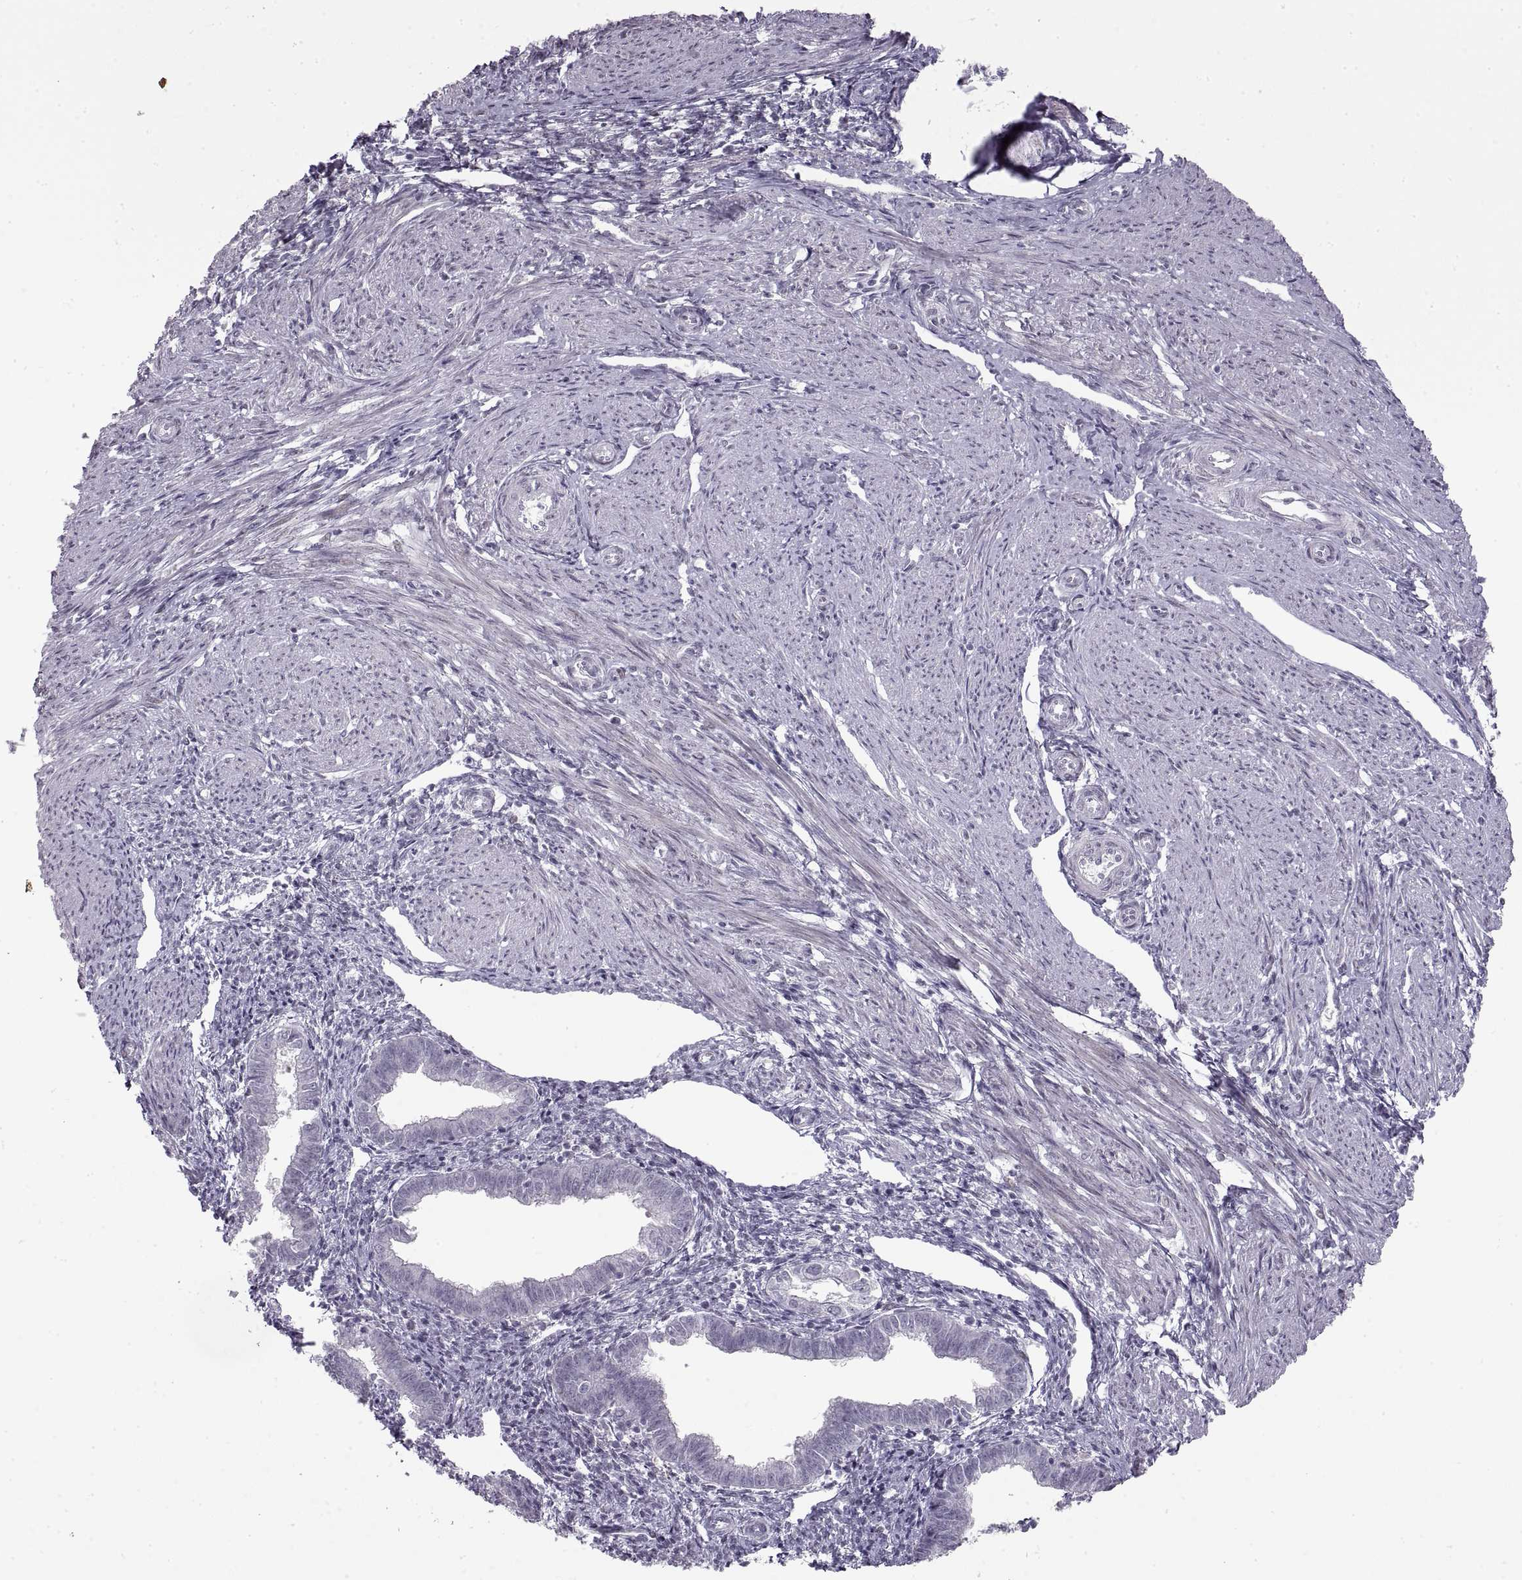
{"staining": {"intensity": "negative", "quantity": "none", "location": "none"}, "tissue": "endometrium", "cell_type": "Cells in endometrial stroma", "image_type": "normal", "snomed": [{"axis": "morphology", "description": "Normal tissue, NOS"}, {"axis": "topography", "description": "Endometrium"}], "caption": "DAB immunohistochemical staining of unremarkable endometrium shows no significant positivity in cells in endometrial stroma.", "gene": "NANOS3", "patient": {"sex": "female", "age": 37}}